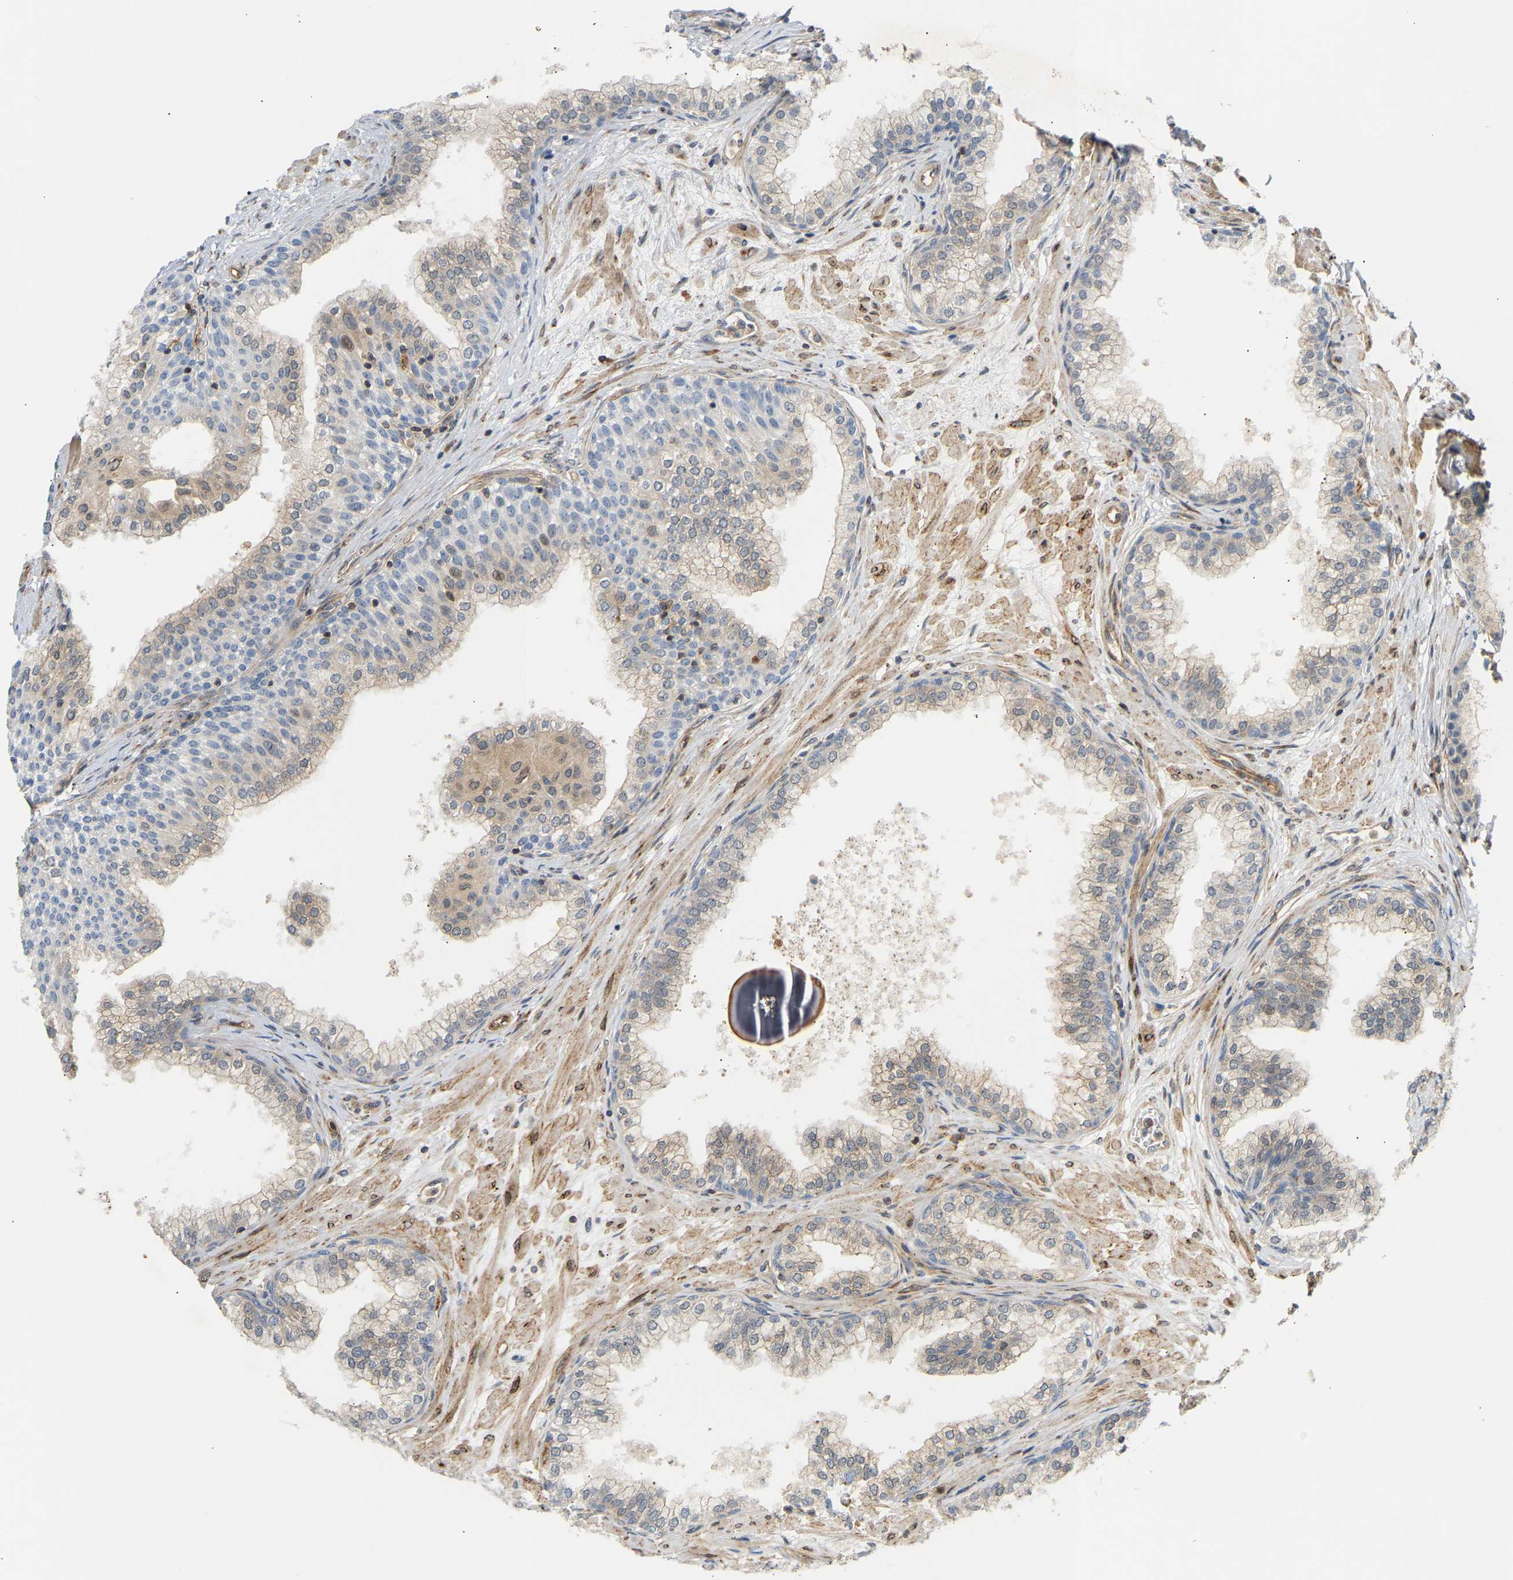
{"staining": {"intensity": "moderate", "quantity": "25%-75%", "location": "cytoplasmic/membranous"}, "tissue": "prostate", "cell_type": "Glandular cells", "image_type": "normal", "snomed": [{"axis": "morphology", "description": "Normal tissue, NOS"}, {"axis": "morphology", "description": "Urothelial carcinoma, Low grade"}, {"axis": "topography", "description": "Urinary bladder"}, {"axis": "topography", "description": "Prostate"}], "caption": "Immunohistochemistry image of benign human prostate stained for a protein (brown), which shows medium levels of moderate cytoplasmic/membranous staining in about 25%-75% of glandular cells.", "gene": "PLCG2", "patient": {"sex": "male", "age": 60}}